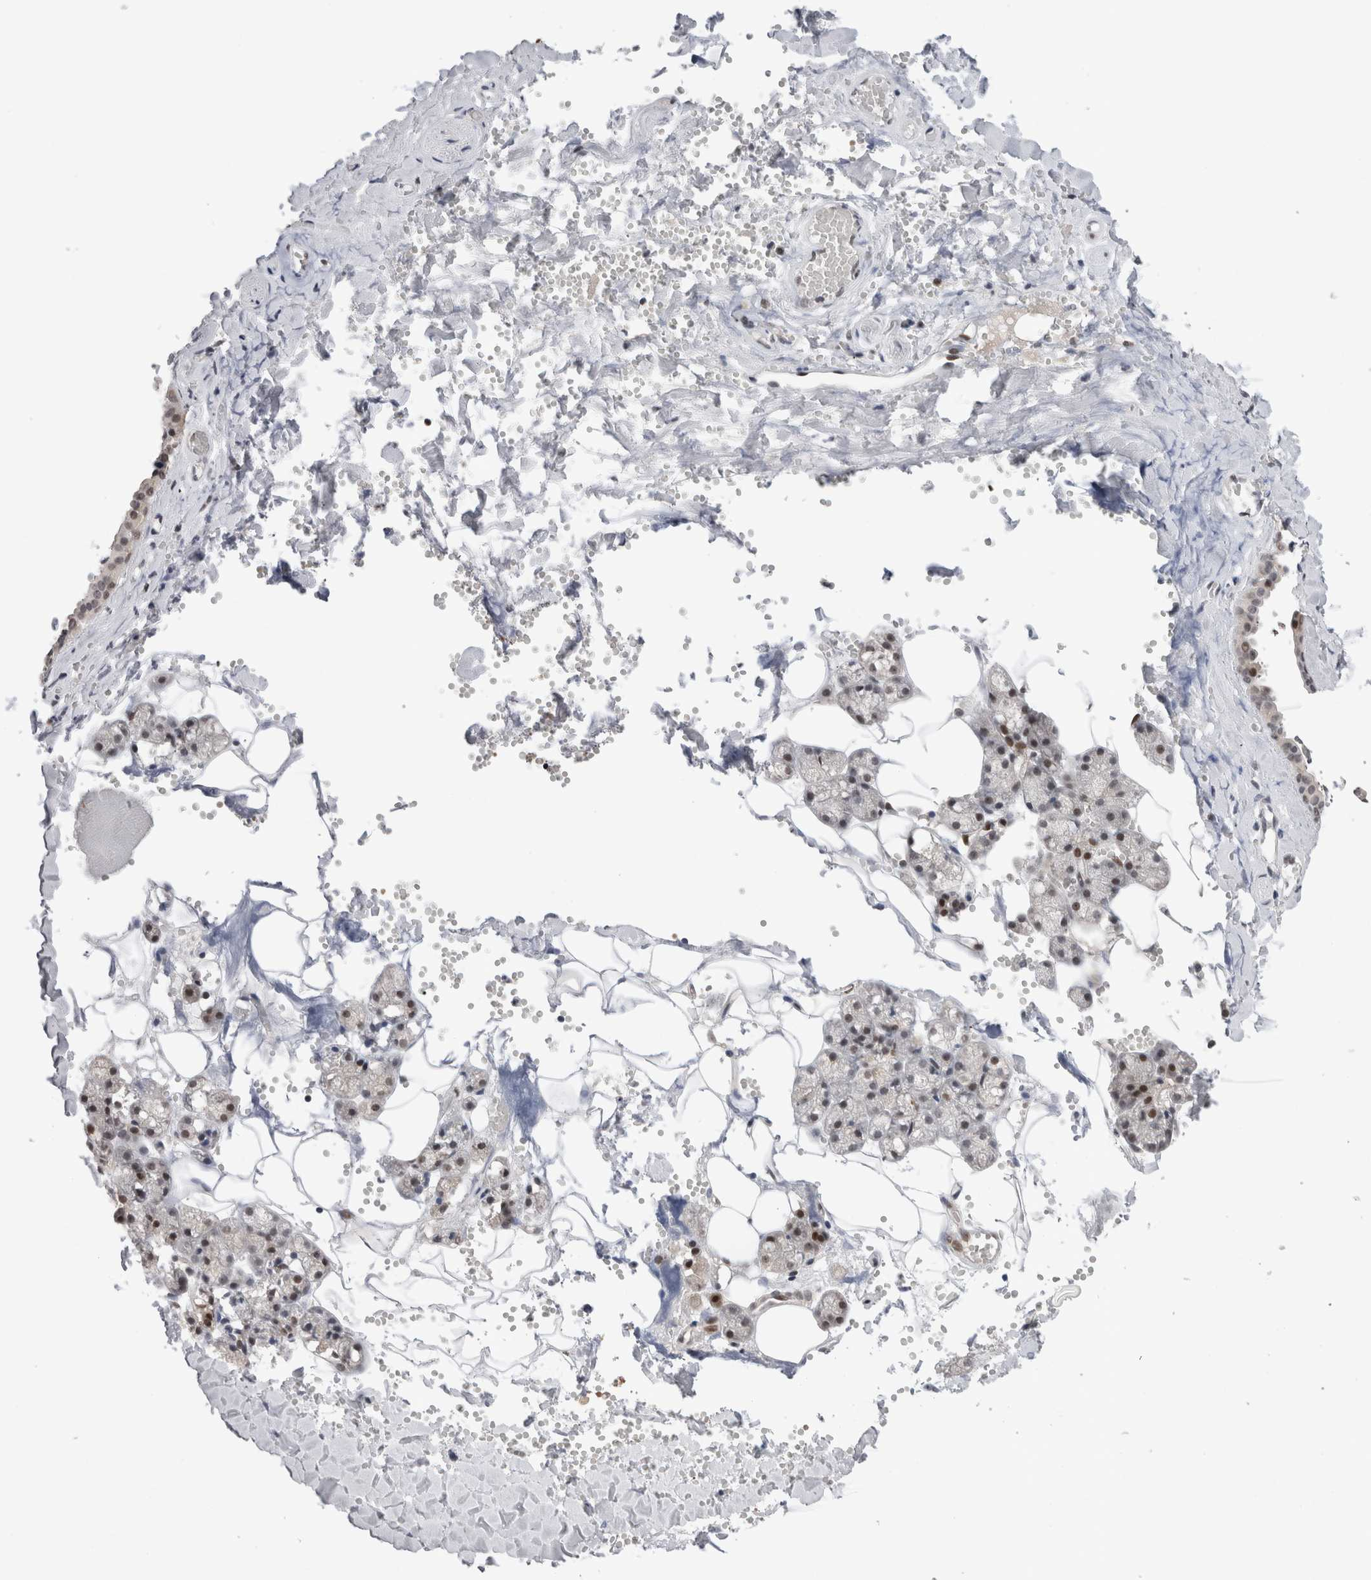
{"staining": {"intensity": "moderate", "quantity": "25%-75%", "location": "nuclear"}, "tissue": "salivary gland", "cell_type": "Glandular cells", "image_type": "normal", "snomed": [{"axis": "morphology", "description": "Normal tissue, NOS"}, {"axis": "topography", "description": "Salivary gland"}], "caption": "This micrograph shows IHC staining of normal human salivary gland, with medium moderate nuclear expression in approximately 25%-75% of glandular cells.", "gene": "ZNF521", "patient": {"sex": "male", "age": 62}}